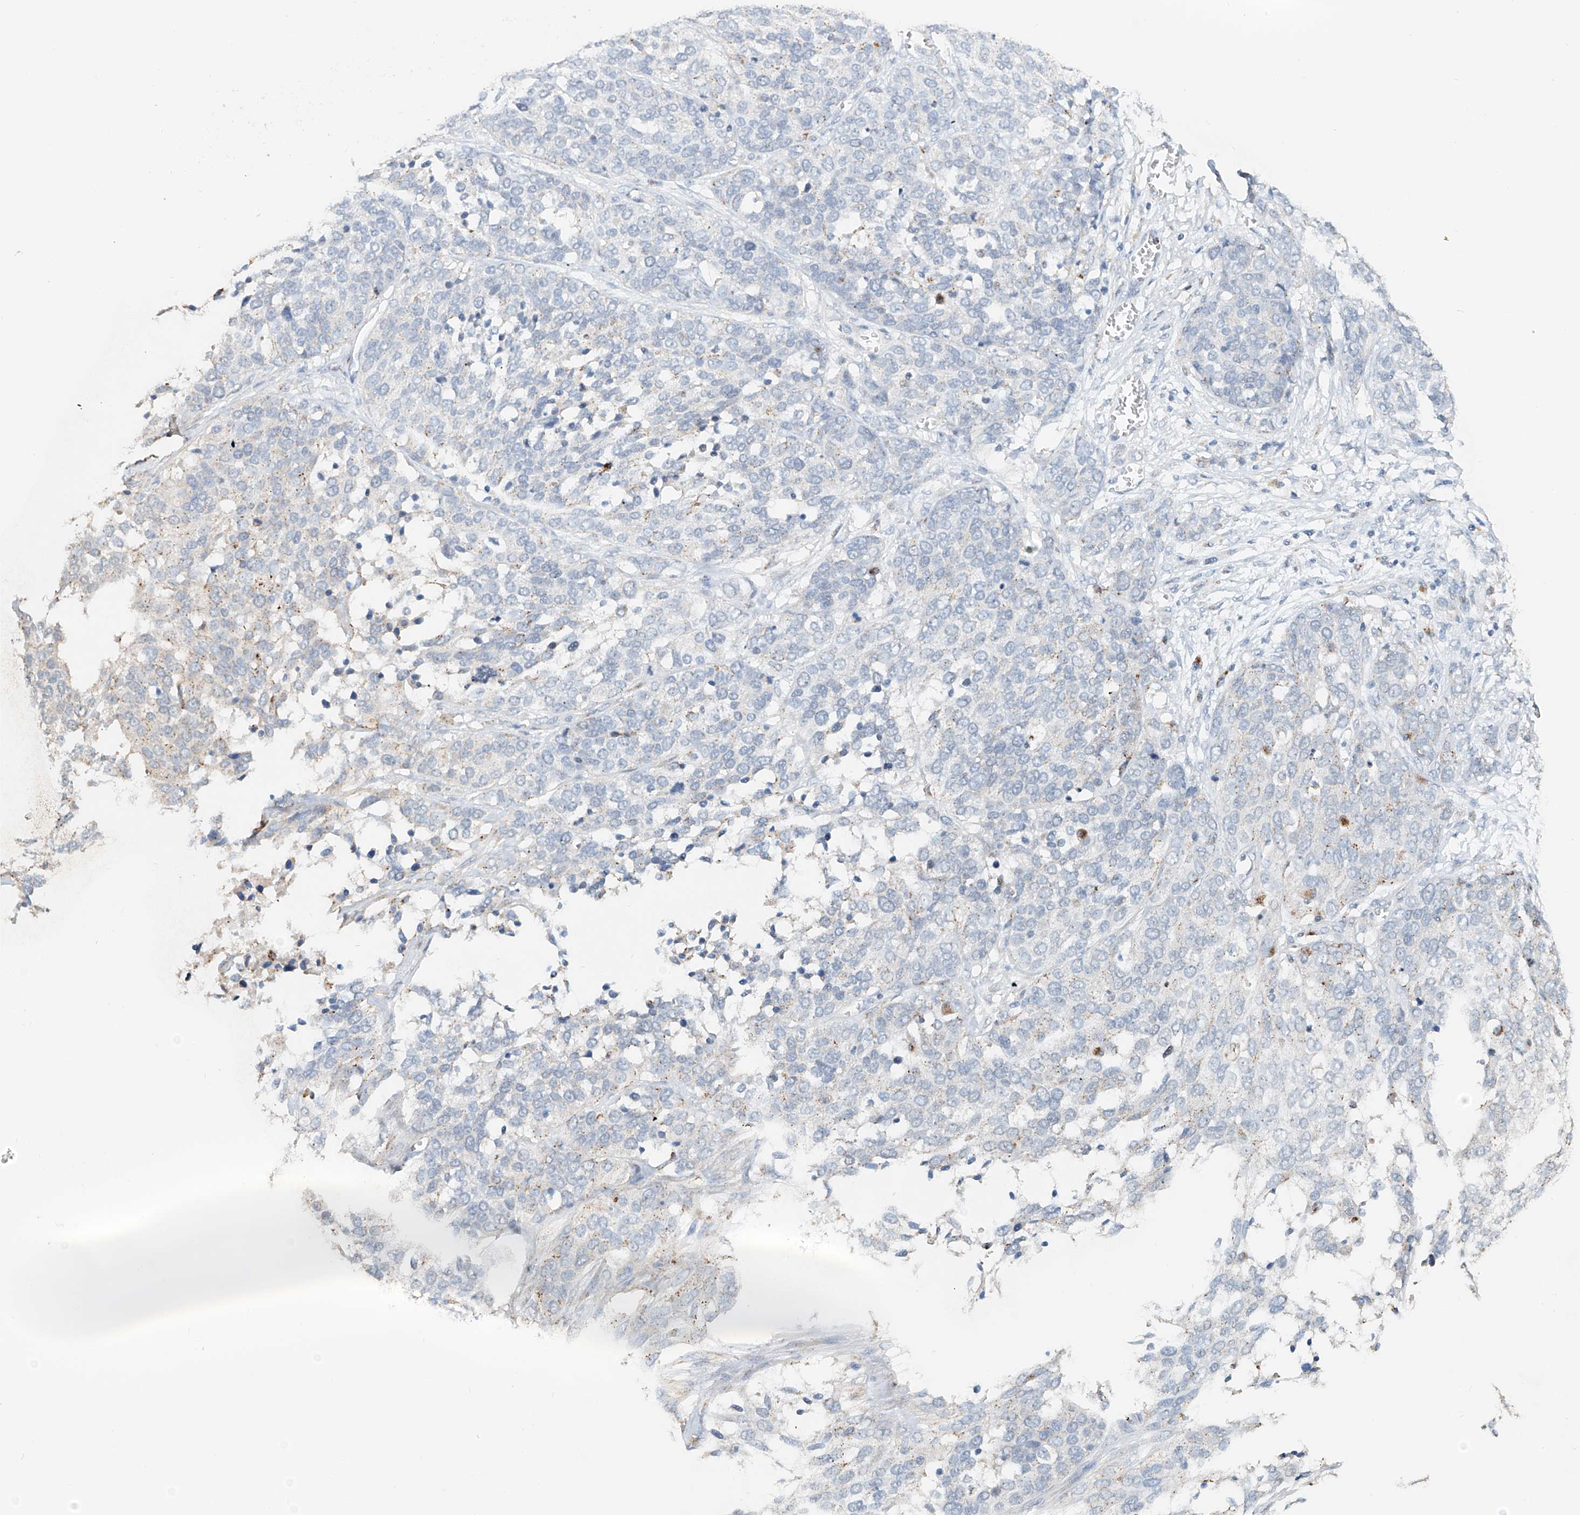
{"staining": {"intensity": "negative", "quantity": "none", "location": "none"}, "tissue": "ovarian cancer", "cell_type": "Tumor cells", "image_type": "cancer", "snomed": [{"axis": "morphology", "description": "Cystadenocarcinoma, serous, NOS"}, {"axis": "topography", "description": "Ovary"}], "caption": "Ovarian cancer was stained to show a protein in brown. There is no significant positivity in tumor cells.", "gene": "TRIM47", "patient": {"sex": "female", "age": 44}}